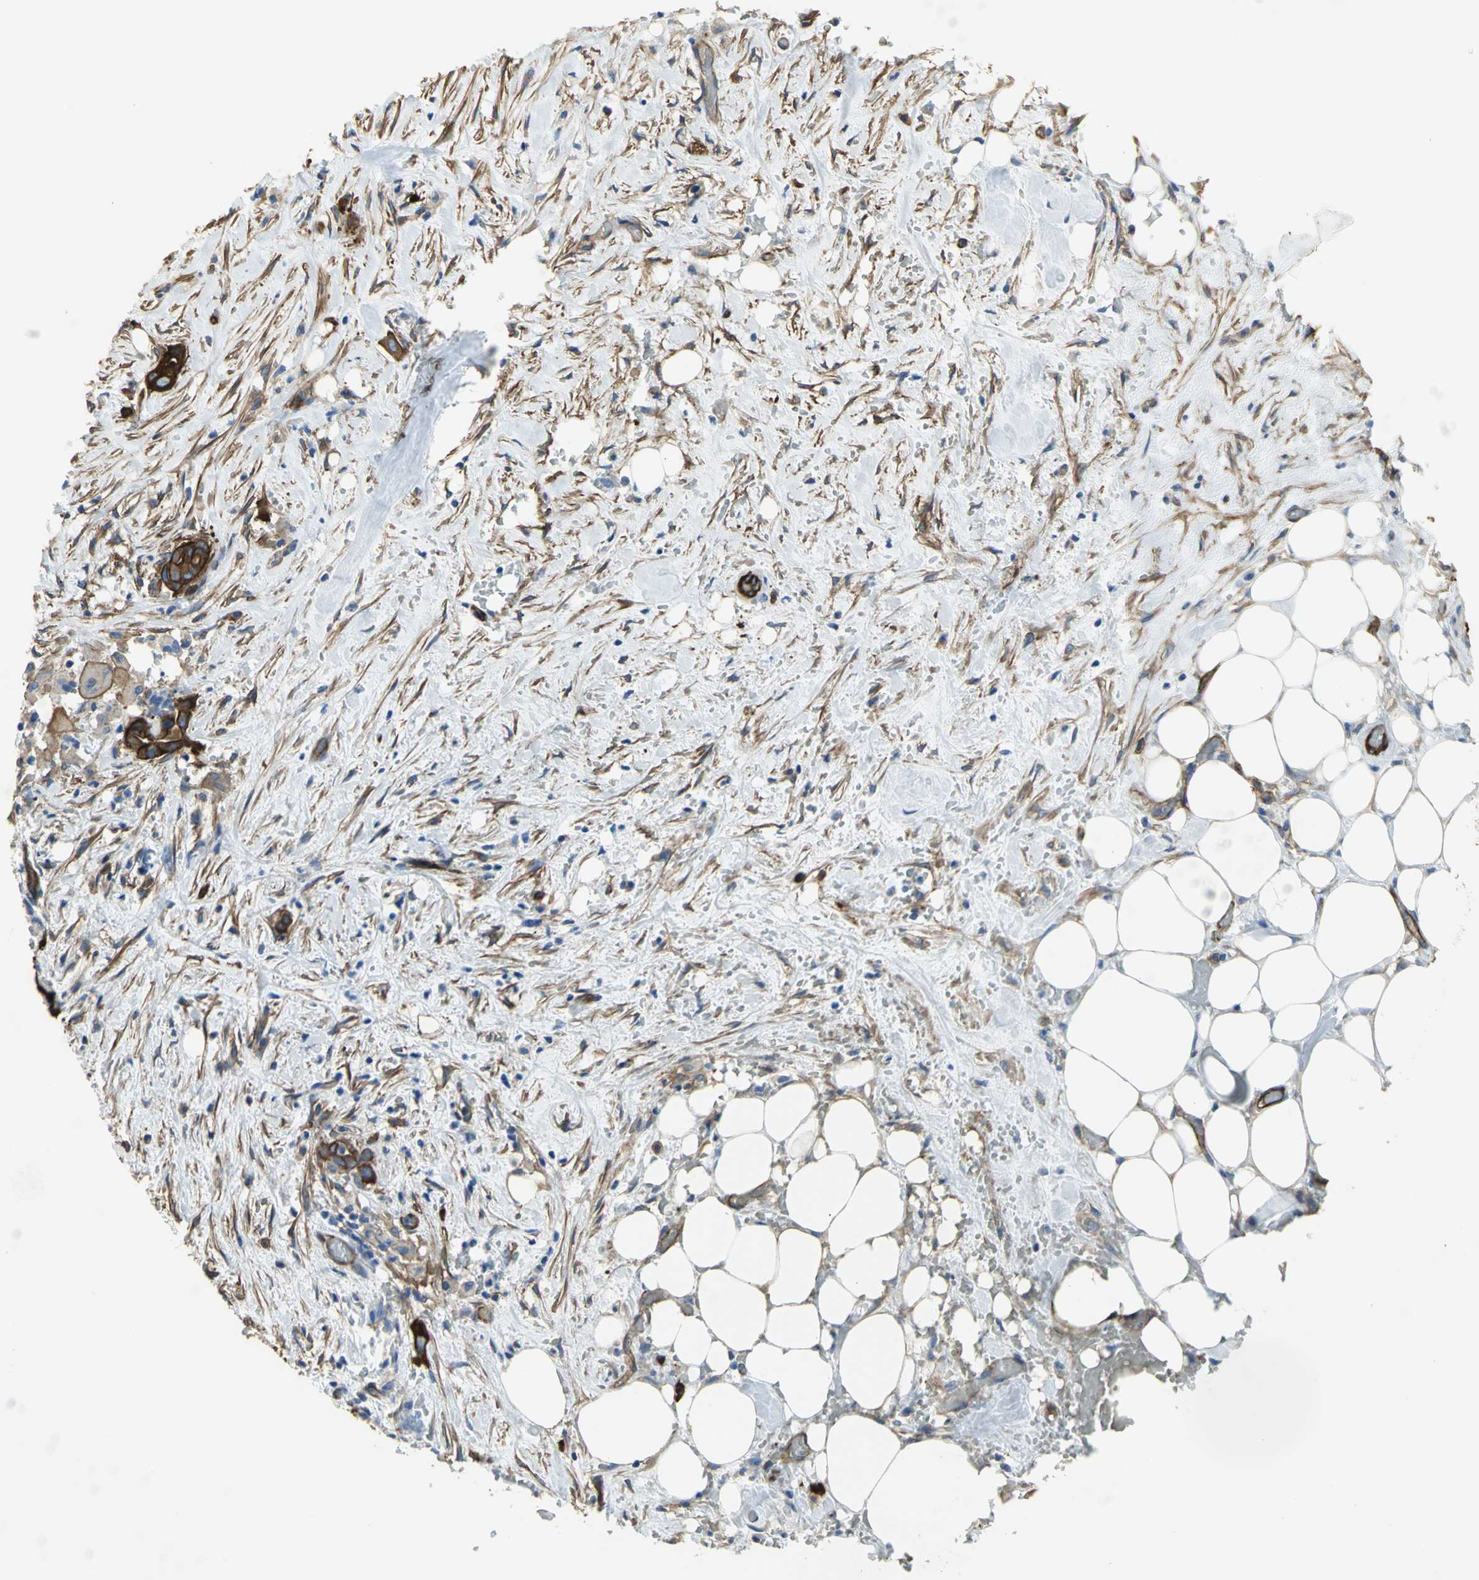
{"staining": {"intensity": "strong", "quantity": ">75%", "location": "cytoplasmic/membranous"}, "tissue": "liver cancer", "cell_type": "Tumor cells", "image_type": "cancer", "snomed": [{"axis": "morphology", "description": "Cholangiocarcinoma"}, {"axis": "topography", "description": "Liver"}], "caption": "This micrograph exhibits immunohistochemistry staining of liver cholangiocarcinoma, with high strong cytoplasmic/membranous positivity in approximately >75% of tumor cells.", "gene": "FLNB", "patient": {"sex": "female", "age": 68}}